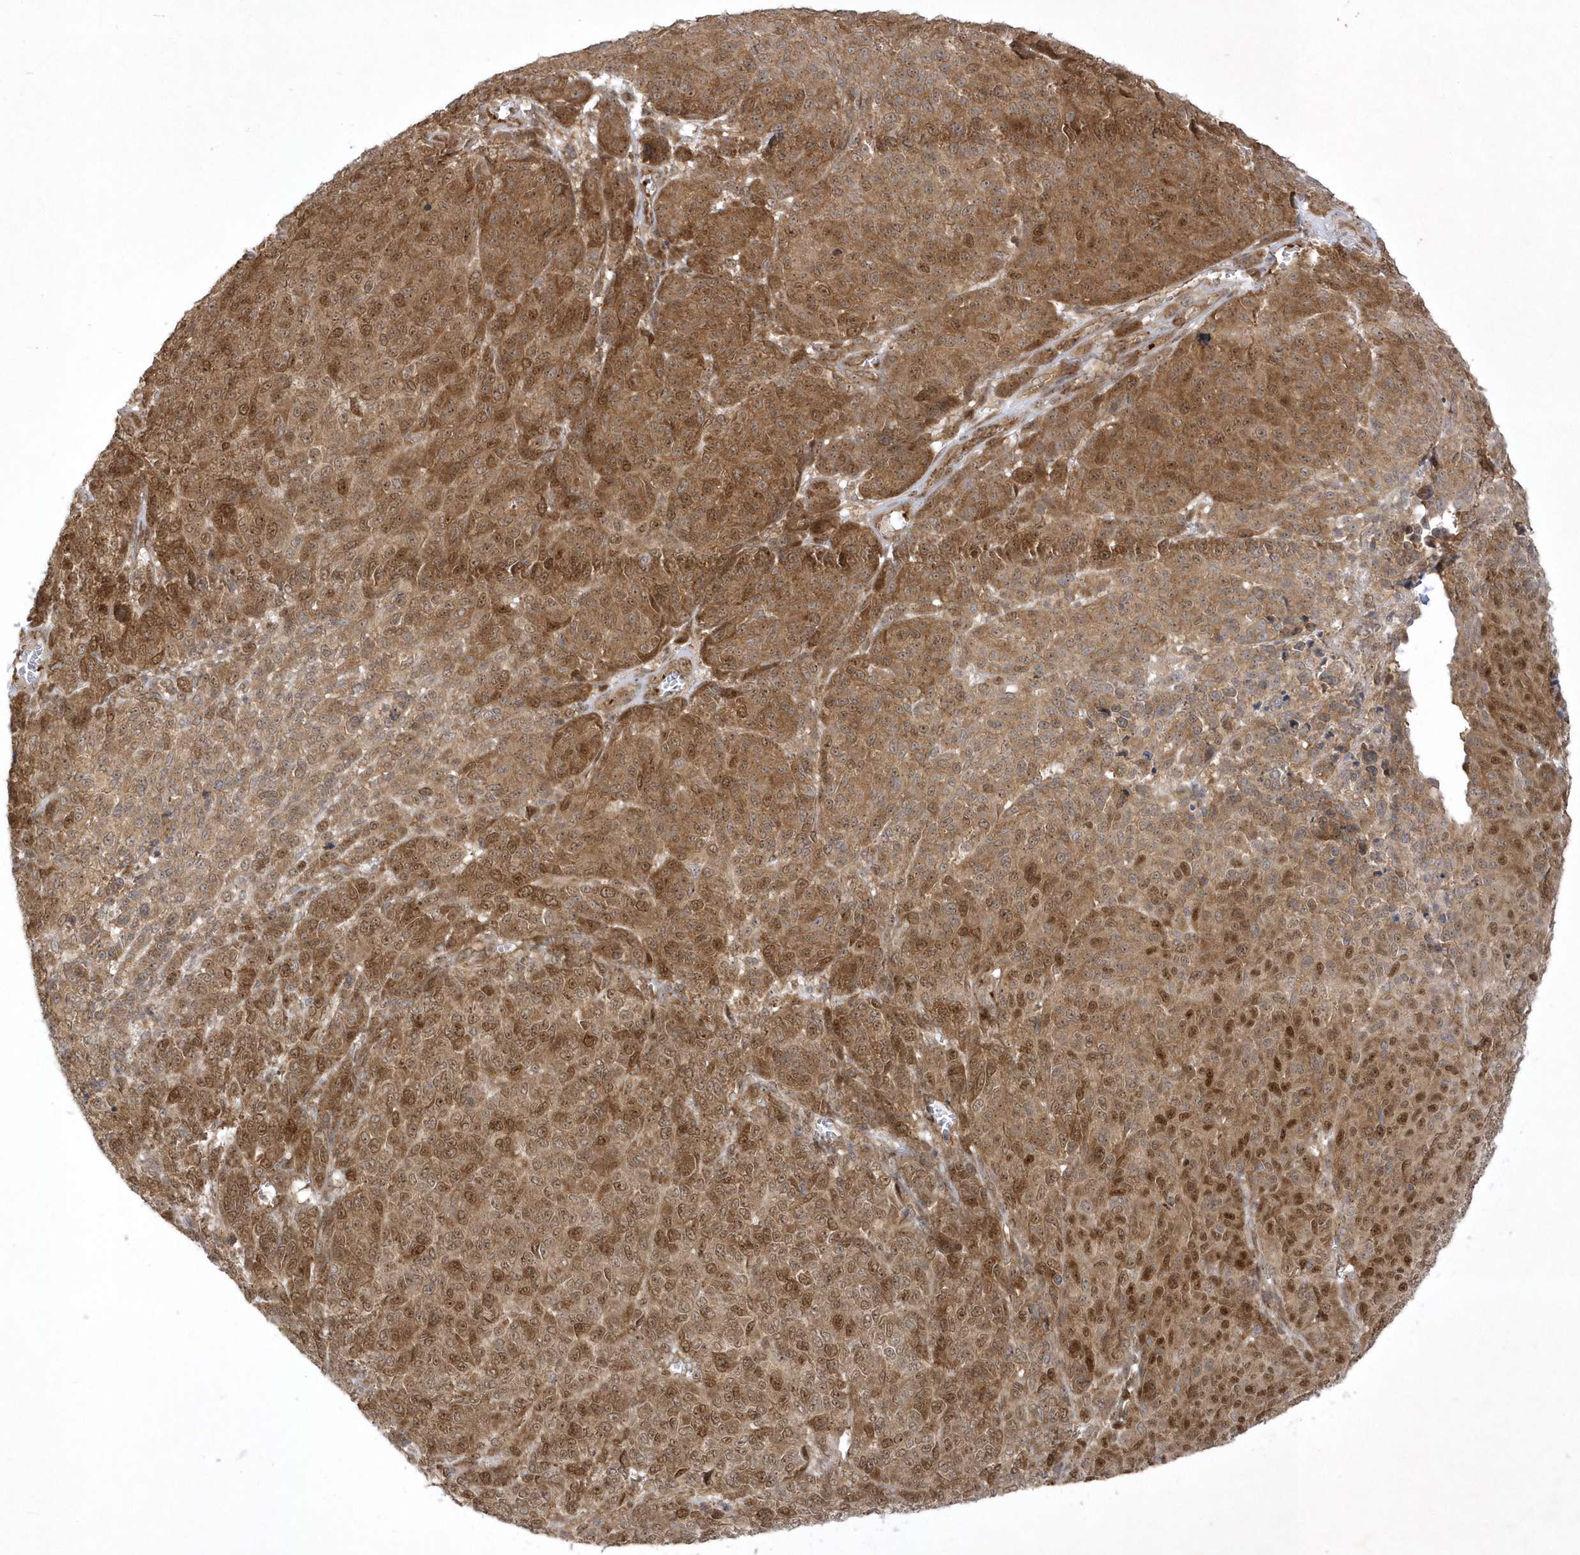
{"staining": {"intensity": "moderate", "quantity": ">75%", "location": "cytoplasmic/membranous,nuclear"}, "tissue": "melanoma", "cell_type": "Tumor cells", "image_type": "cancer", "snomed": [{"axis": "morphology", "description": "Malignant melanoma, NOS"}, {"axis": "topography", "description": "Skin"}], "caption": "An image of melanoma stained for a protein exhibits moderate cytoplasmic/membranous and nuclear brown staining in tumor cells. (Brightfield microscopy of DAB IHC at high magnification).", "gene": "NAF1", "patient": {"sex": "male", "age": 49}}